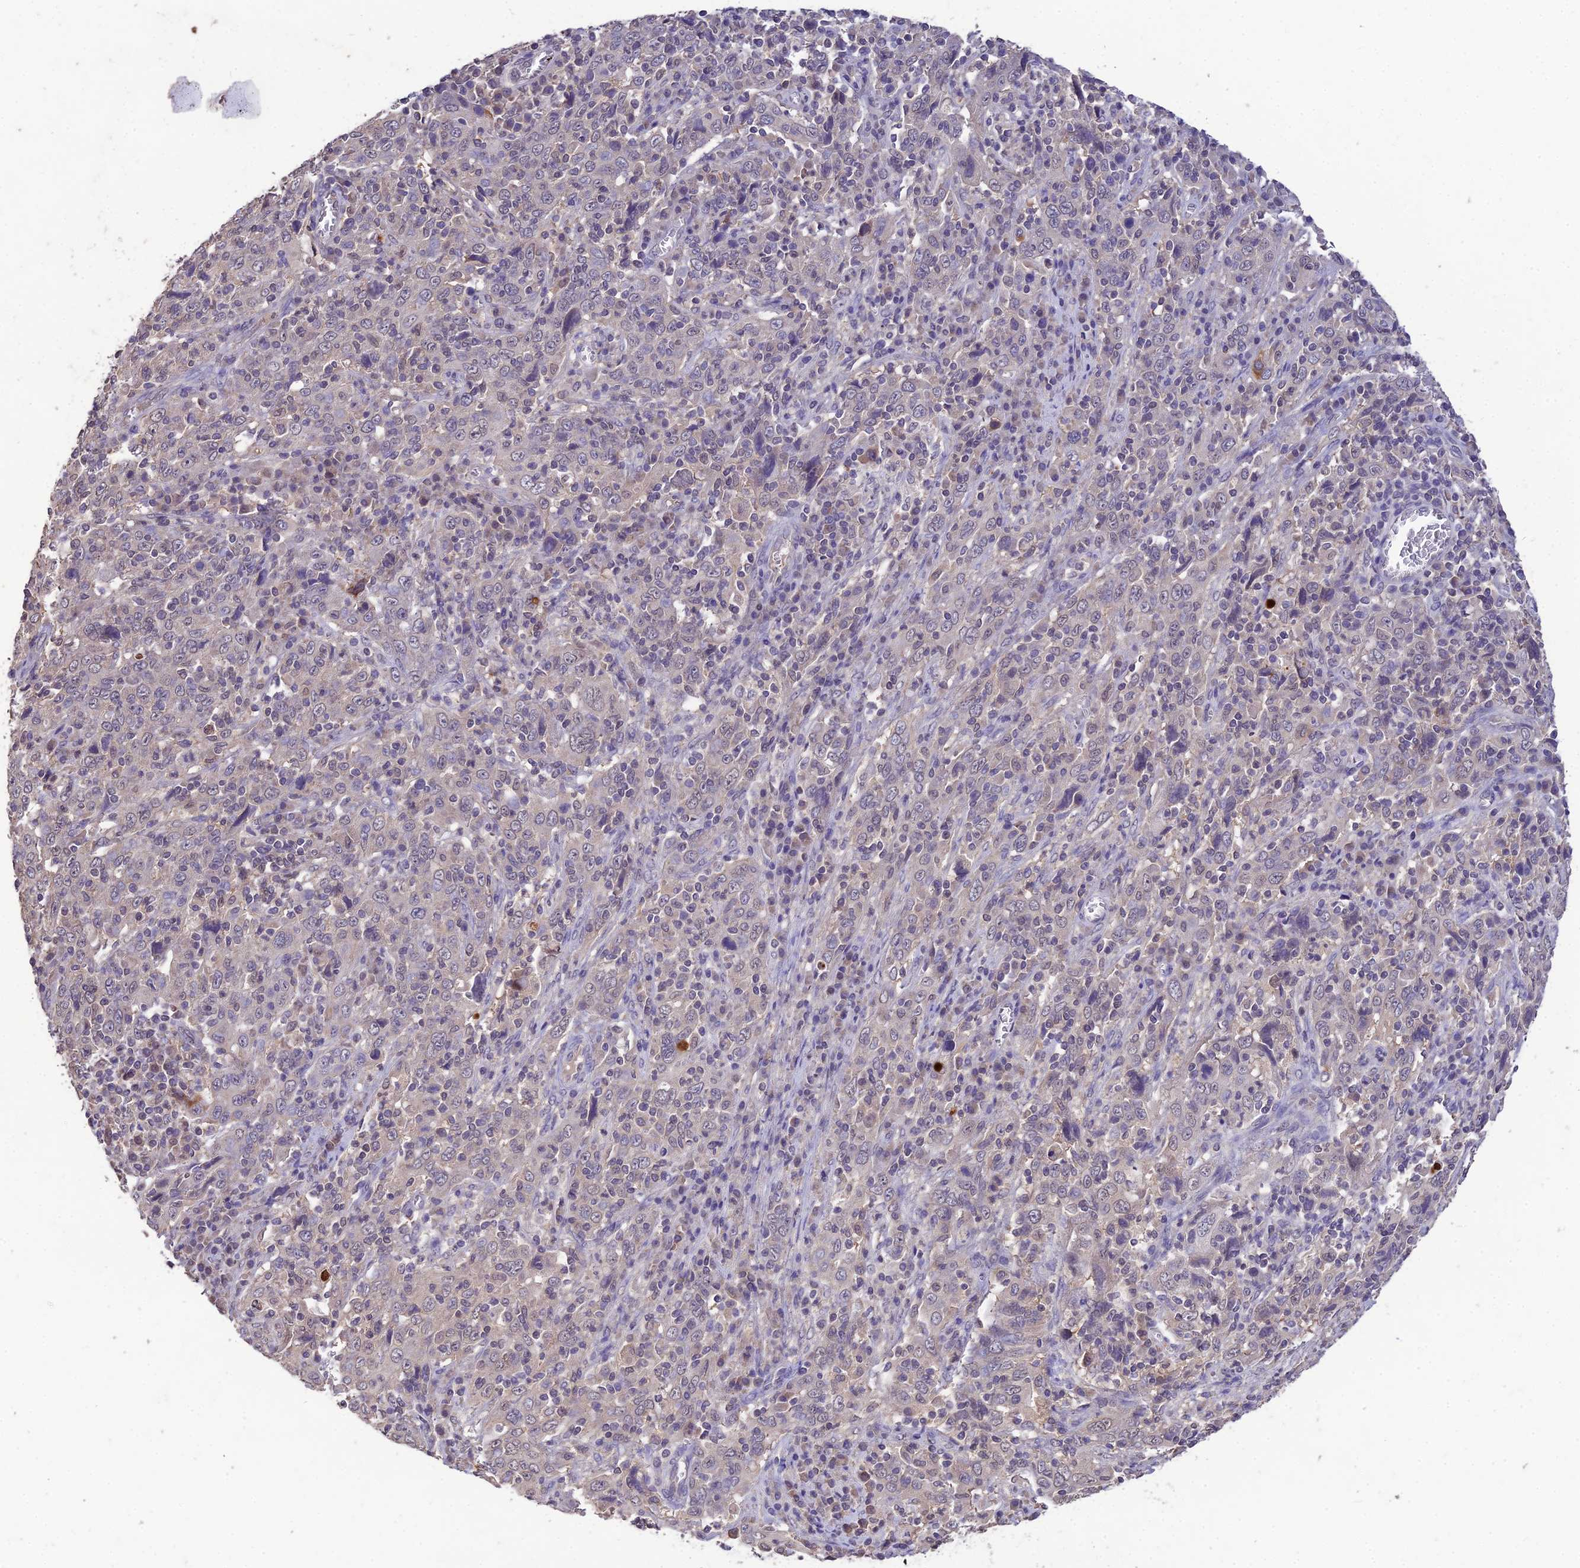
{"staining": {"intensity": "negative", "quantity": "none", "location": "none"}, "tissue": "cervical cancer", "cell_type": "Tumor cells", "image_type": "cancer", "snomed": [{"axis": "morphology", "description": "Squamous cell carcinoma, NOS"}, {"axis": "topography", "description": "Cervix"}], "caption": "This is an IHC histopathology image of squamous cell carcinoma (cervical). There is no positivity in tumor cells.", "gene": "PGK1", "patient": {"sex": "female", "age": 46}}